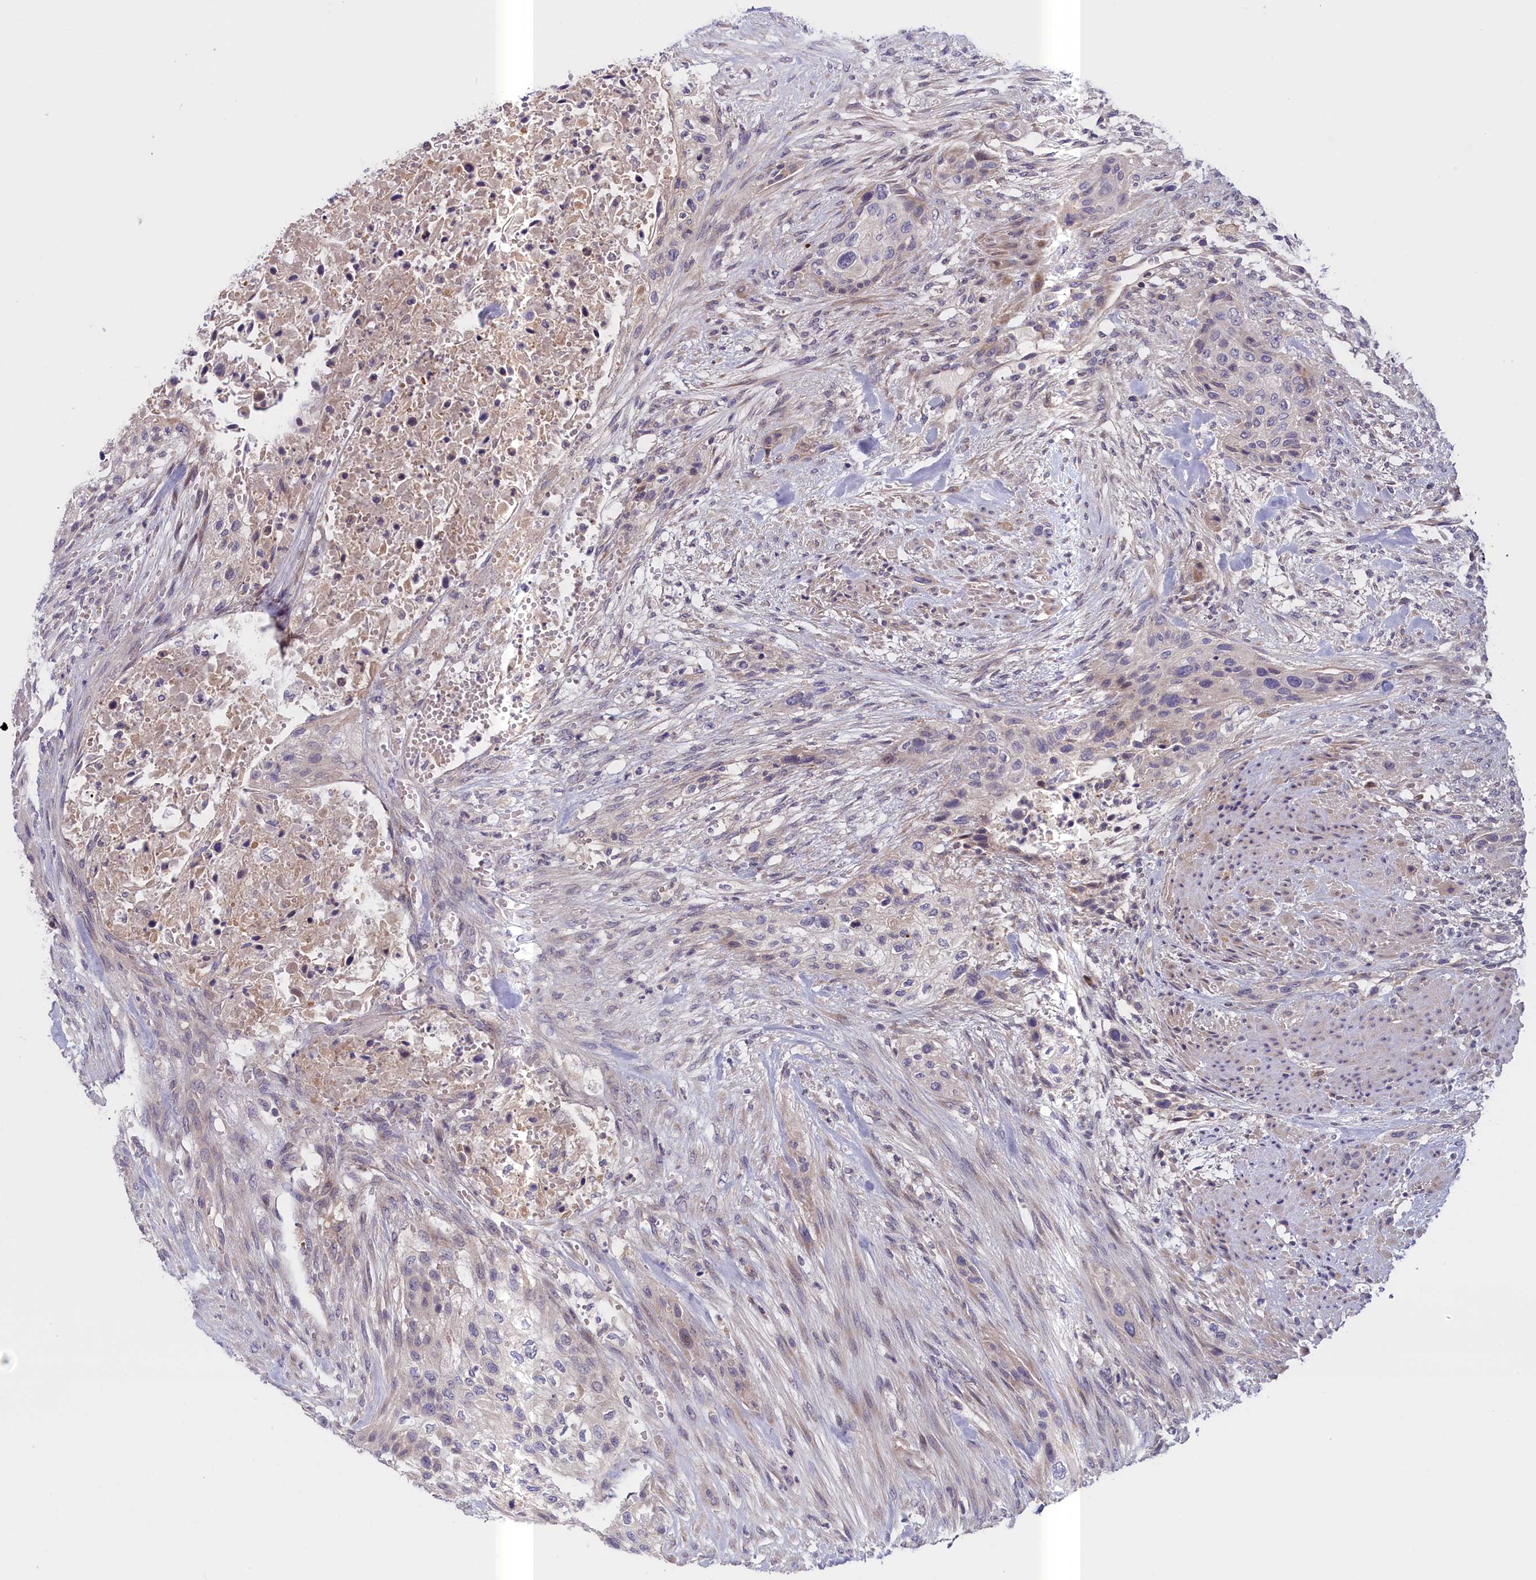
{"staining": {"intensity": "negative", "quantity": "none", "location": "none"}, "tissue": "urothelial cancer", "cell_type": "Tumor cells", "image_type": "cancer", "snomed": [{"axis": "morphology", "description": "Urothelial carcinoma, High grade"}, {"axis": "topography", "description": "Urinary bladder"}], "caption": "High-grade urothelial carcinoma stained for a protein using IHC reveals no expression tumor cells.", "gene": "IGFALS", "patient": {"sex": "male", "age": 35}}